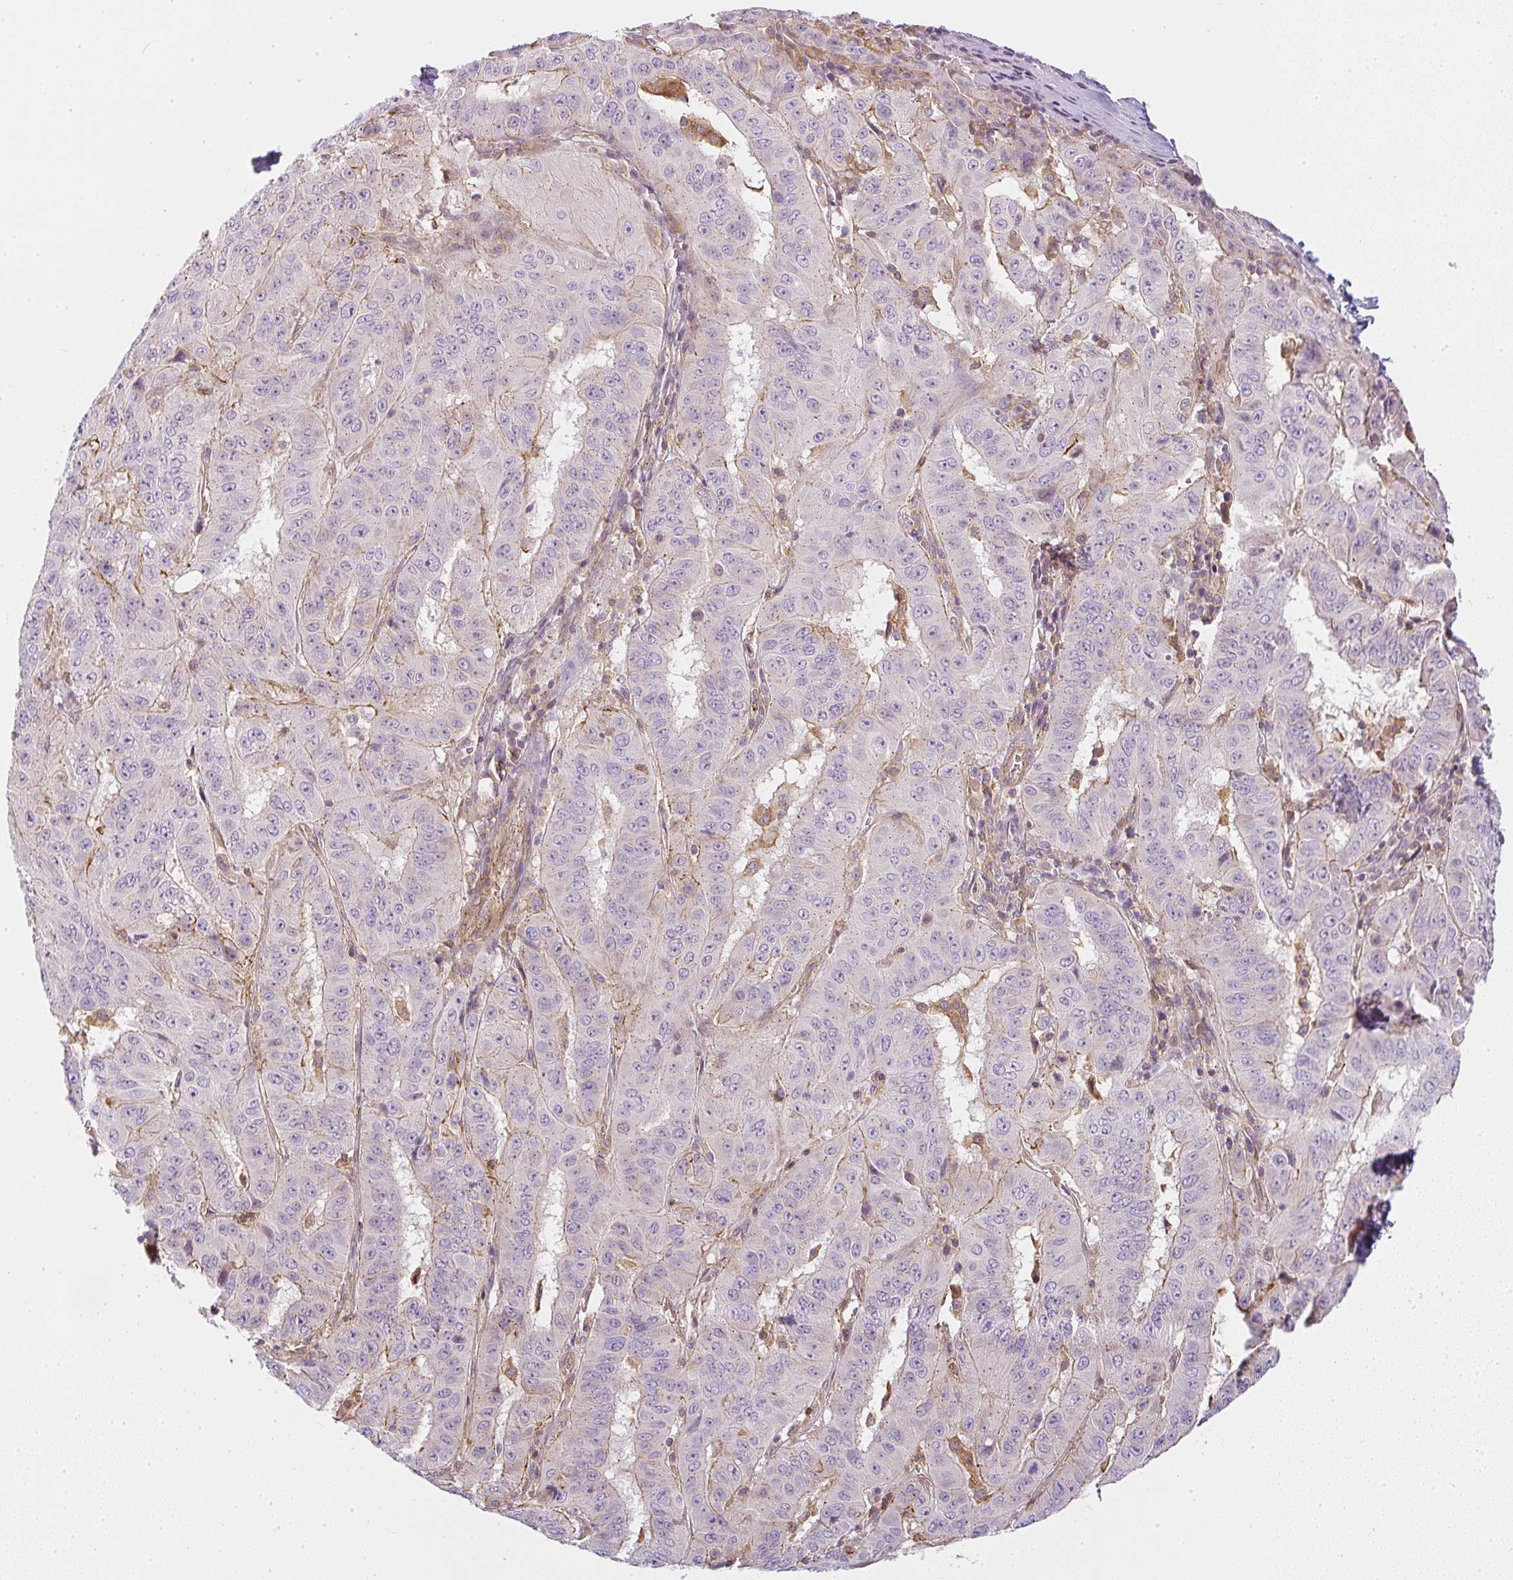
{"staining": {"intensity": "weak", "quantity": "<25%", "location": "cytoplasmic/membranous"}, "tissue": "pancreatic cancer", "cell_type": "Tumor cells", "image_type": "cancer", "snomed": [{"axis": "morphology", "description": "Adenocarcinoma, NOS"}, {"axis": "topography", "description": "Pancreas"}], "caption": "This is an IHC image of human adenocarcinoma (pancreatic). There is no positivity in tumor cells.", "gene": "SULF1", "patient": {"sex": "male", "age": 63}}